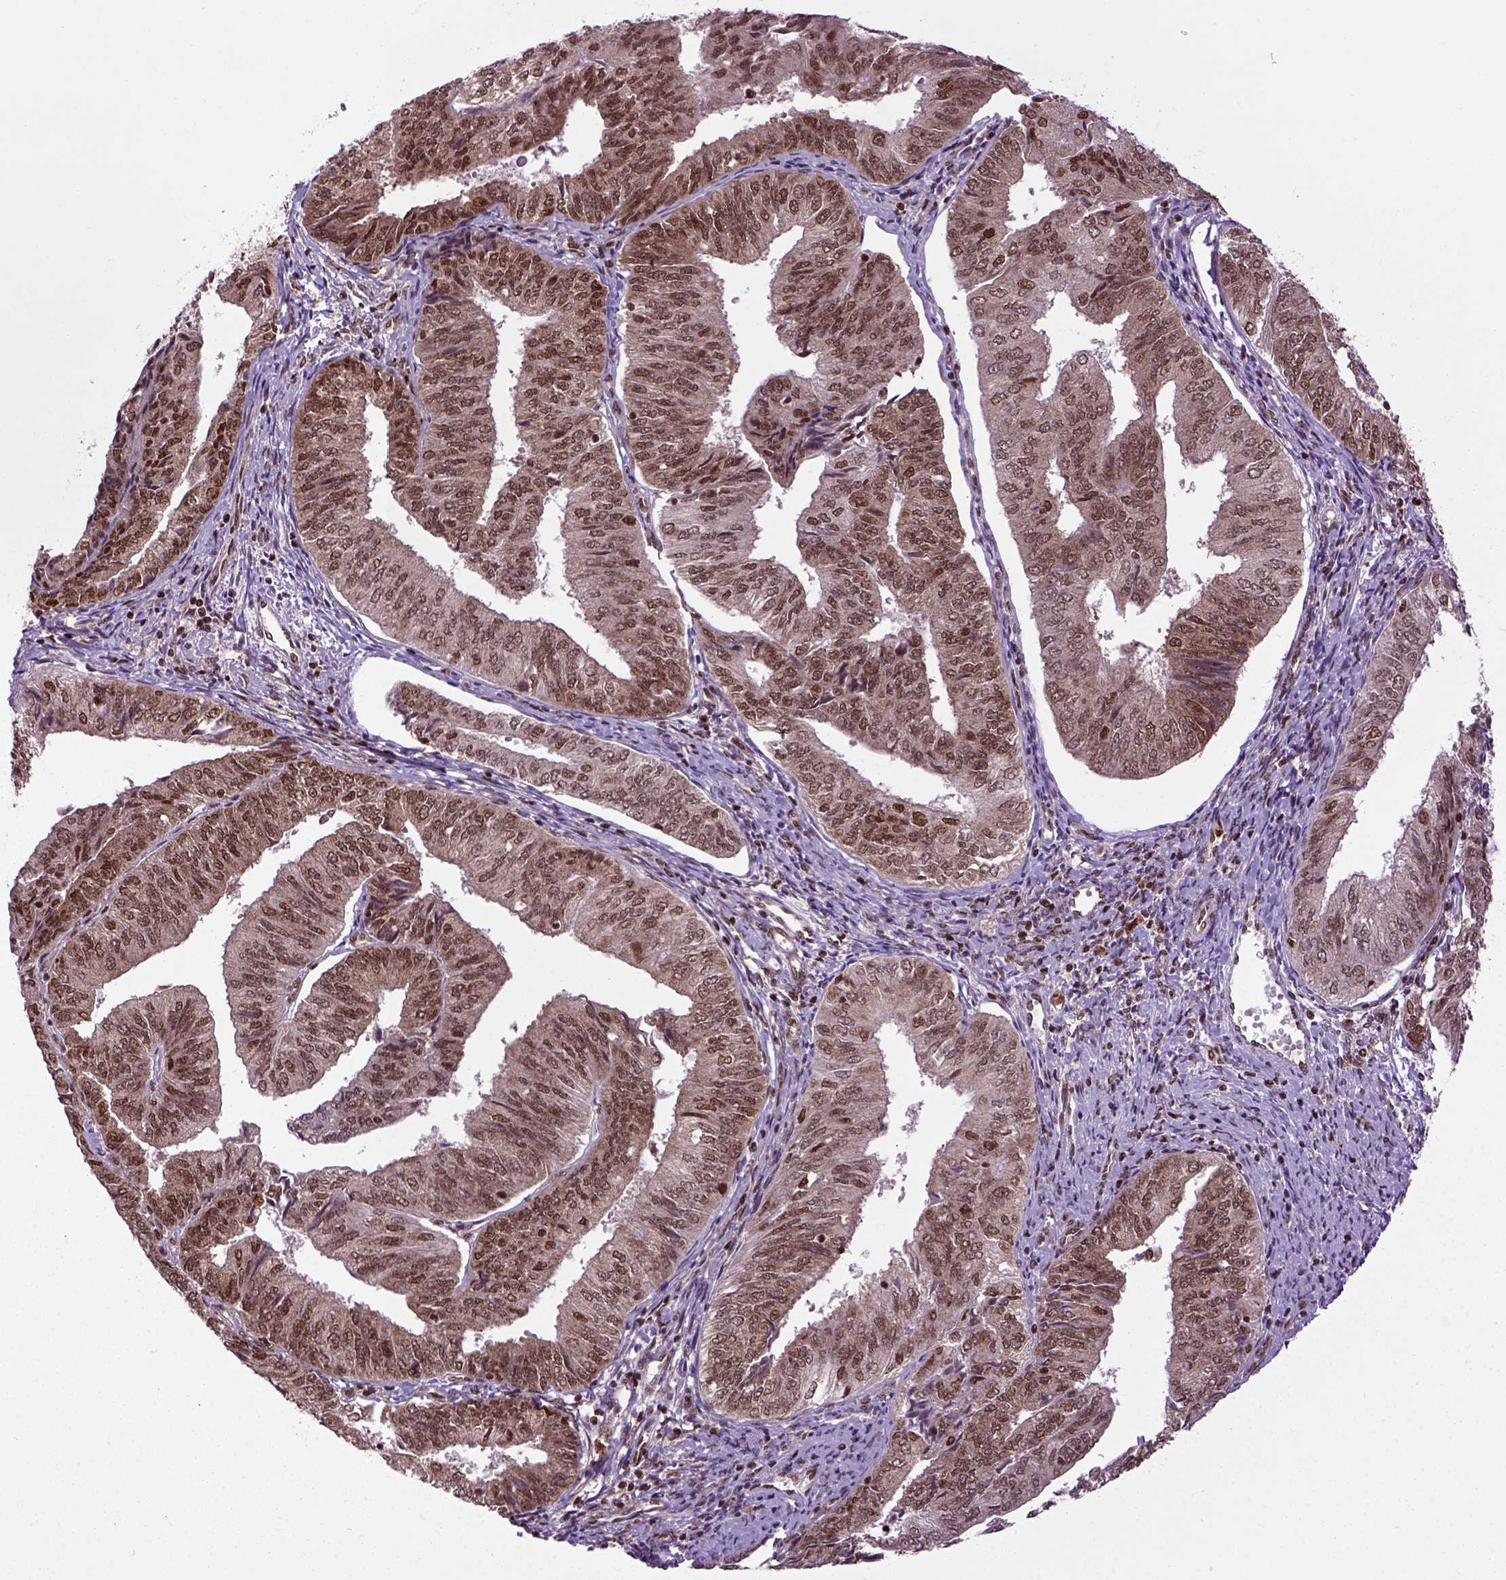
{"staining": {"intensity": "moderate", "quantity": ">75%", "location": "nuclear"}, "tissue": "endometrial cancer", "cell_type": "Tumor cells", "image_type": "cancer", "snomed": [{"axis": "morphology", "description": "Adenocarcinoma, NOS"}, {"axis": "topography", "description": "Endometrium"}], "caption": "A high-resolution histopathology image shows immunohistochemistry staining of endometrial adenocarcinoma, which exhibits moderate nuclear positivity in about >75% of tumor cells. Nuclei are stained in blue.", "gene": "CELF1", "patient": {"sex": "female", "age": 58}}